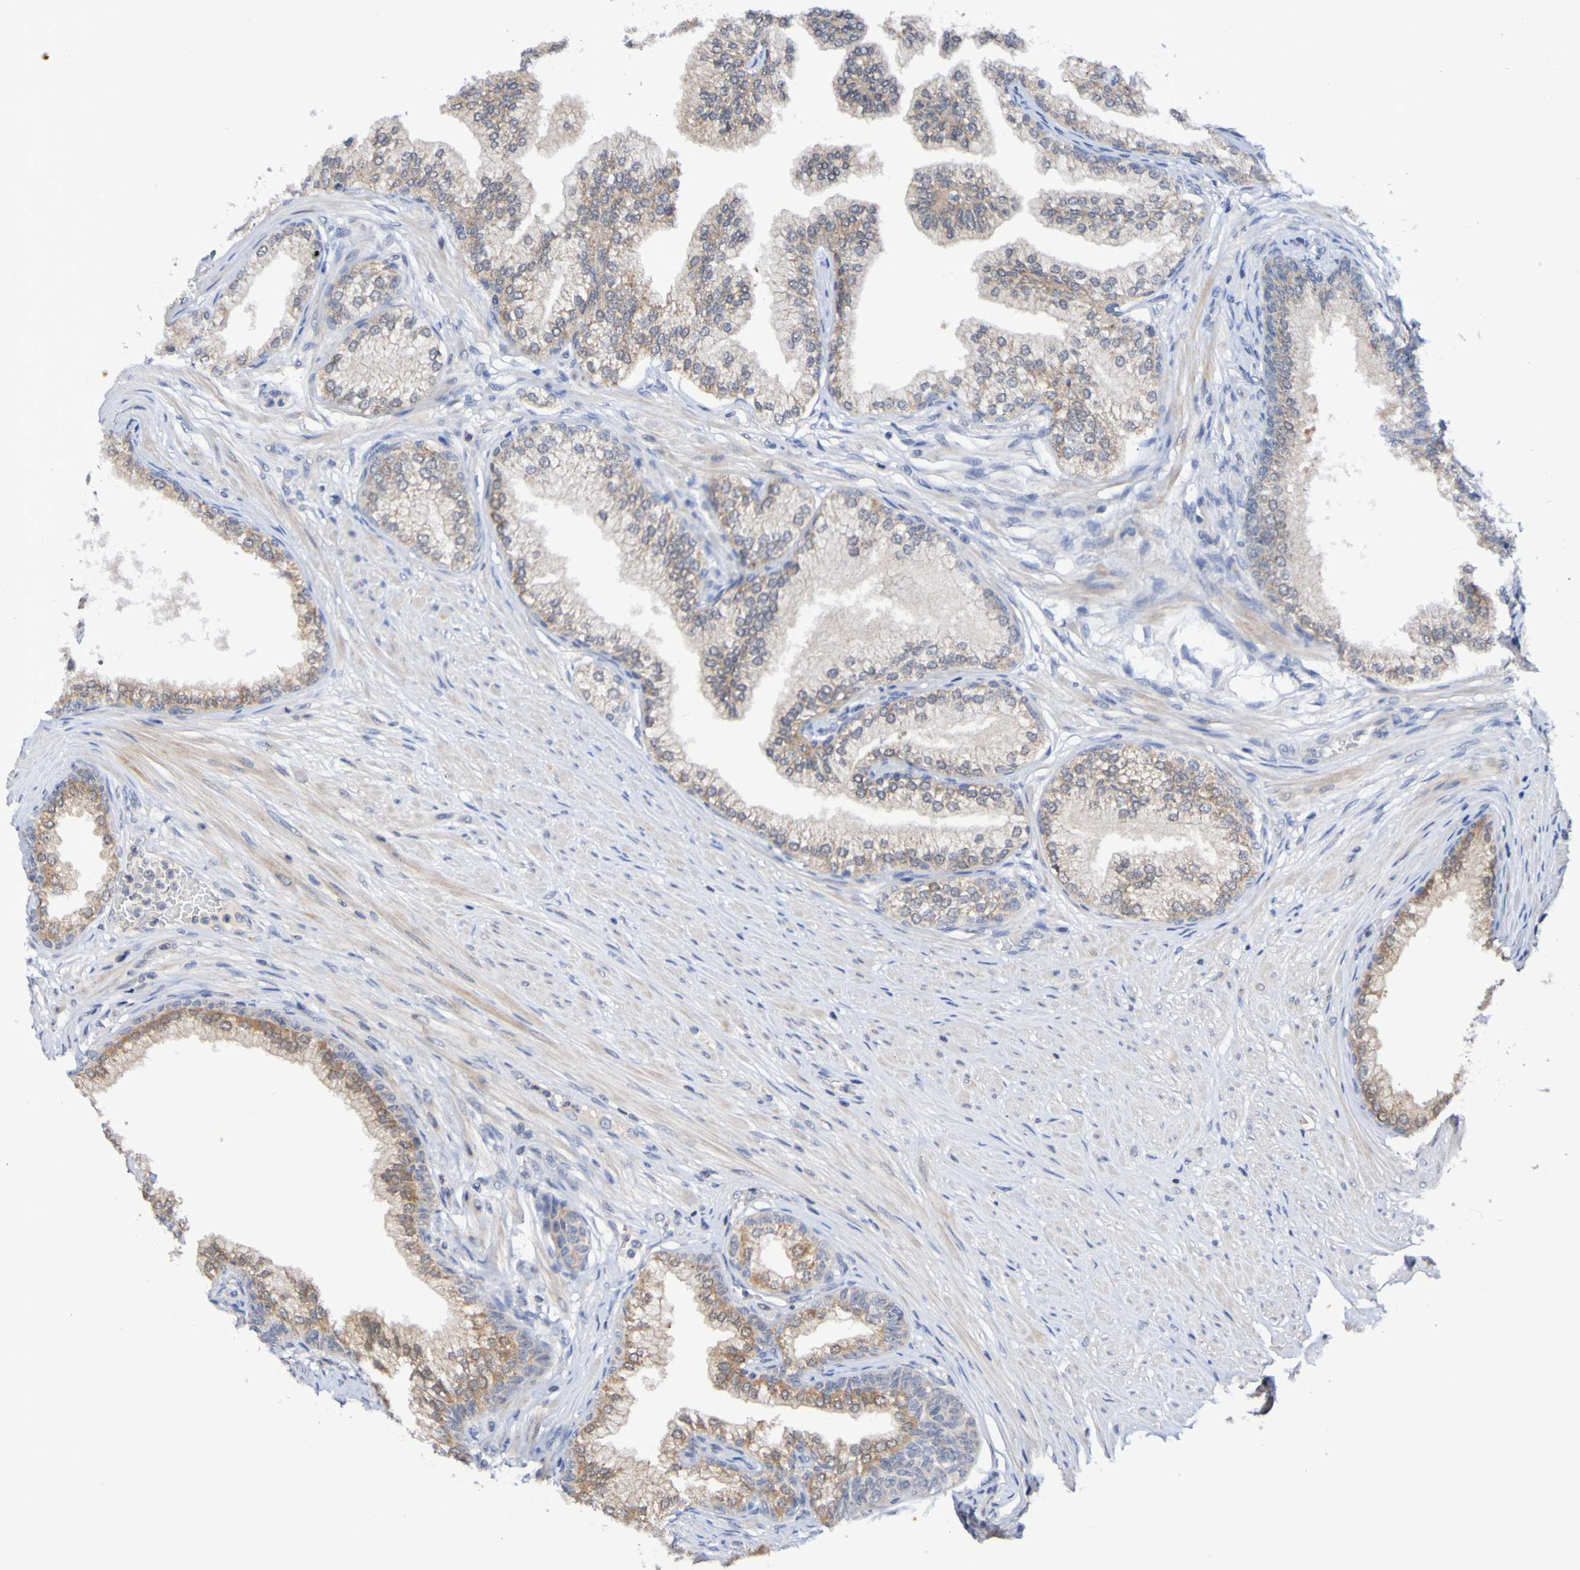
{"staining": {"intensity": "moderate", "quantity": "25%-75%", "location": "cytoplasmic/membranous"}, "tissue": "prostate", "cell_type": "Glandular cells", "image_type": "normal", "snomed": [{"axis": "morphology", "description": "Normal tissue, NOS"}, {"axis": "morphology", "description": "Urothelial carcinoma, Low grade"}, {"axis": "topography", "description": "Urinary bladder"}, {"axis": "topography", "description": "Prostate"}], "caption": "The histopathology image reveals staining of unremarkable prostate, revealing moderate cytoplasmic/membranous protein staining (brown color) within glandular cells.", "gene": "PTP4A2", "patient": {"sex": "male", "age": 60}}